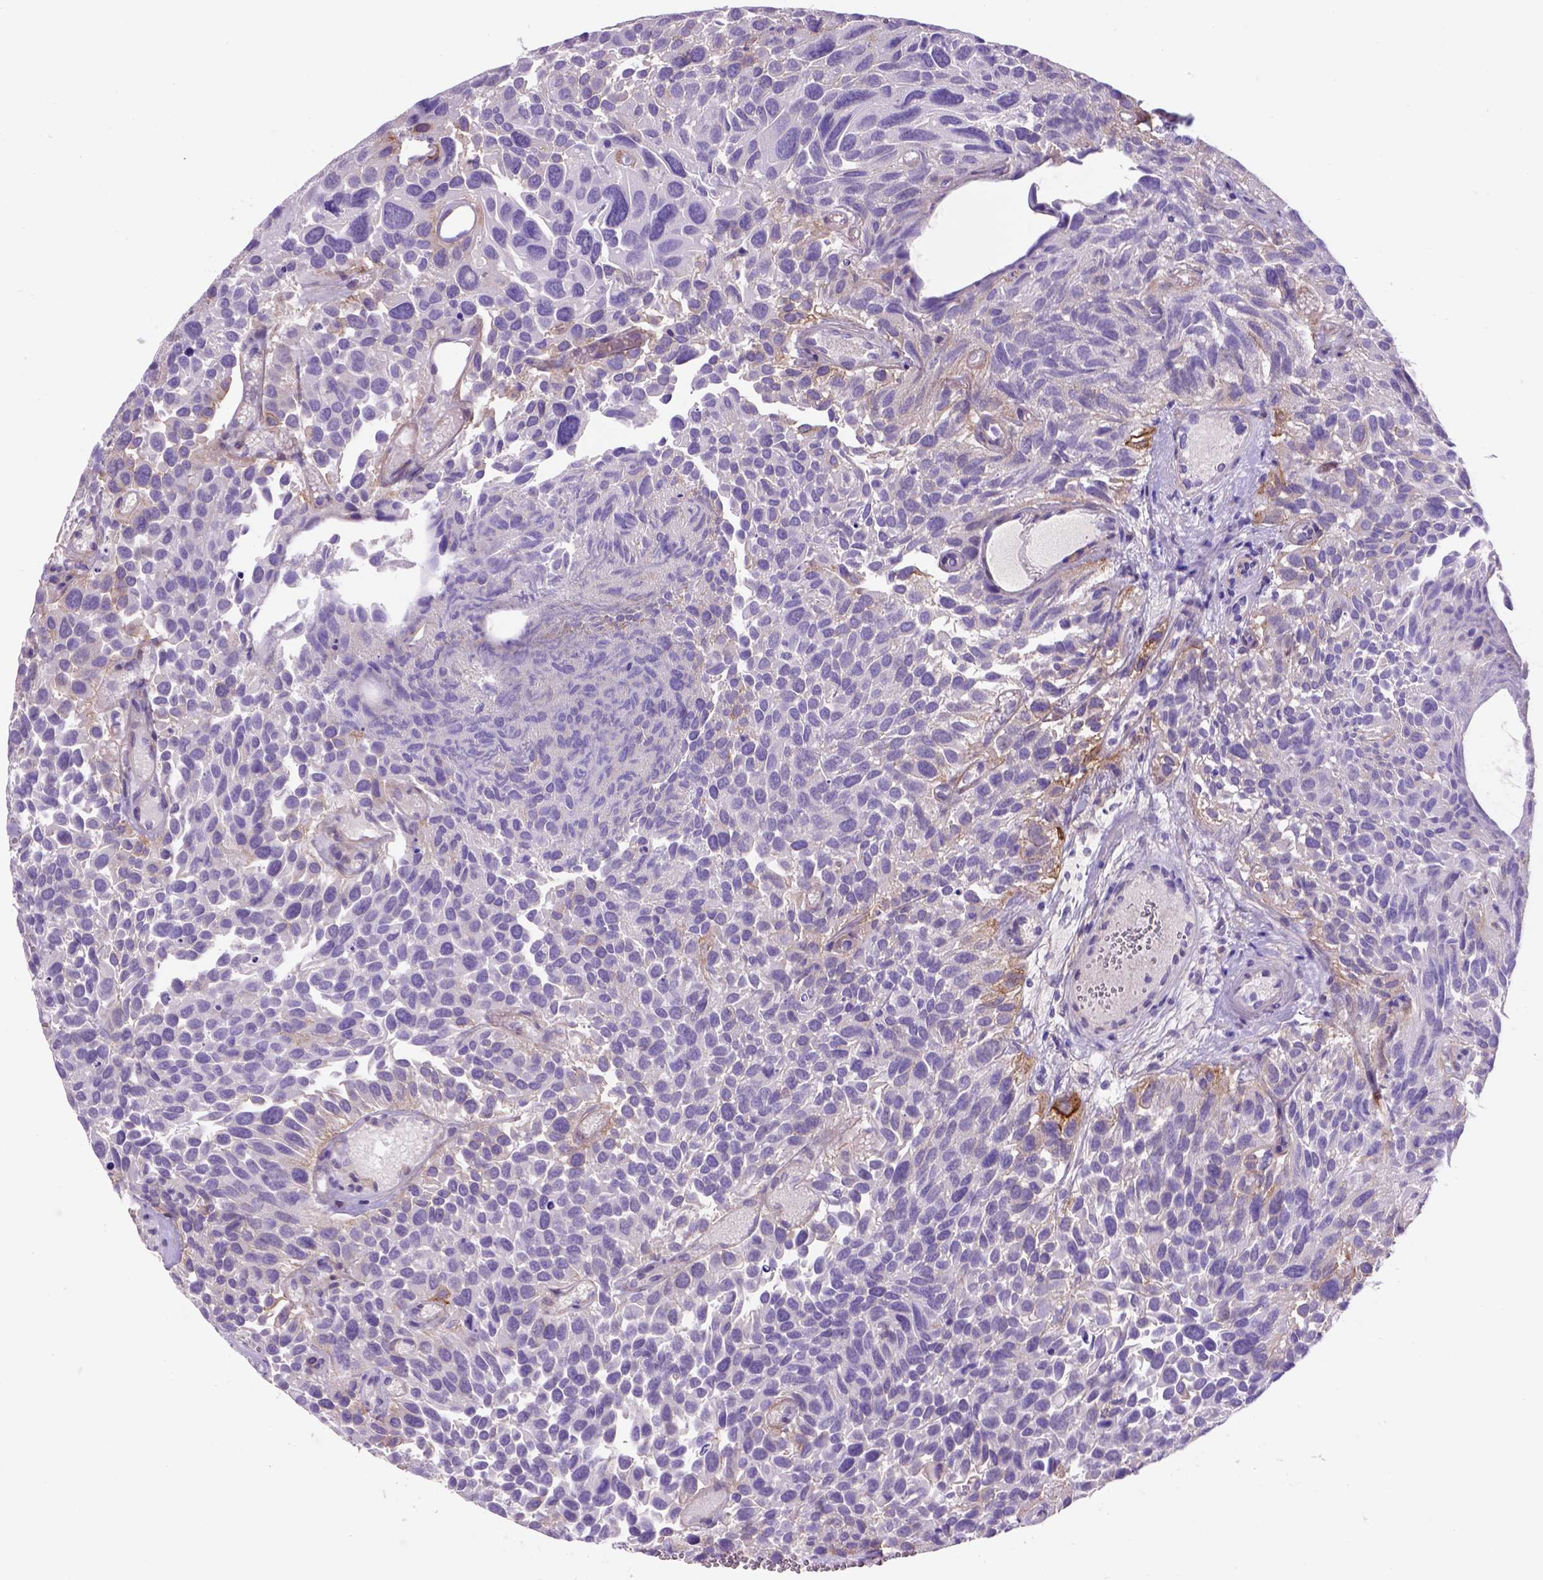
{"staining": {"intensity": "negative", "quantity": "none", "location": "none"}, "tissue": "urothelial cancer", "cell_type": "Tumor cells", "image_type": "cancer", "snomed": [{"axis": "morphology", "description": "Urothelial carcinoma, Low grade"}, {"axis": "topography", "description": "Urinary bladder"}], "caption": "Immunohistochemistry histopathology image of neoplastic tissue: human urothelial carcinoma (low-grade) stained with DAB (3,3'-diaminobenzidine) shows no significant protein positivity in tumor cells.", "gene": "EGFR", "patient": {"sex": "female", "age": 69}}